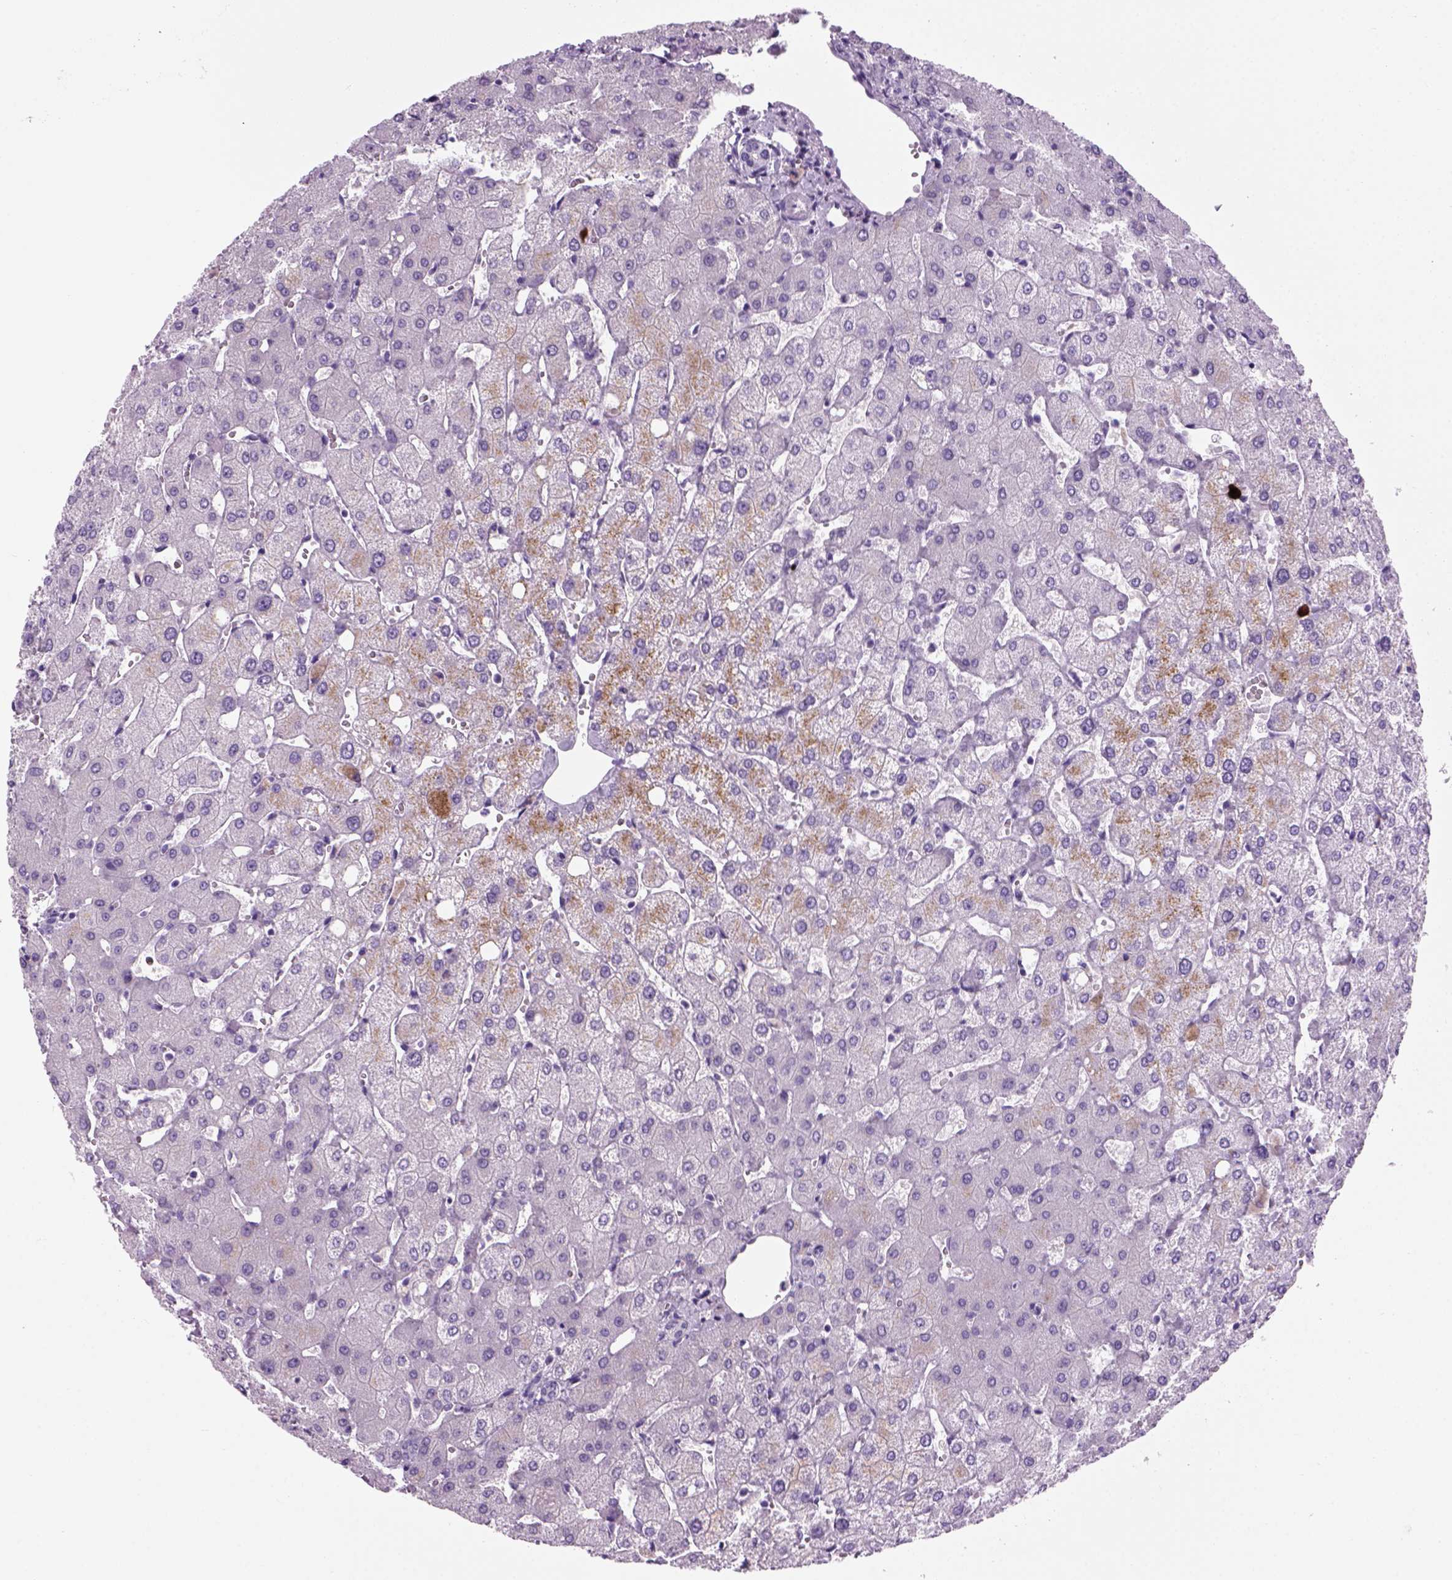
{"staining": {"intensity": "negative", "quantity": "none", "location": "none"}, "tissue": "liver", "cell_type": "Cholangiocytes", "image_type": "normal", "snomed": [{"axis": "morphology", "description": "Normal tissue, NOS"}, {"axis": "topography", "description": "Liver"}], "caption": "Immunohistochemistry (IHC) of unremarkable liver demonstrates no expression in cholangiocytes.", "gene": "MZB1", "patient": {"sex": "female", "age": 54}}